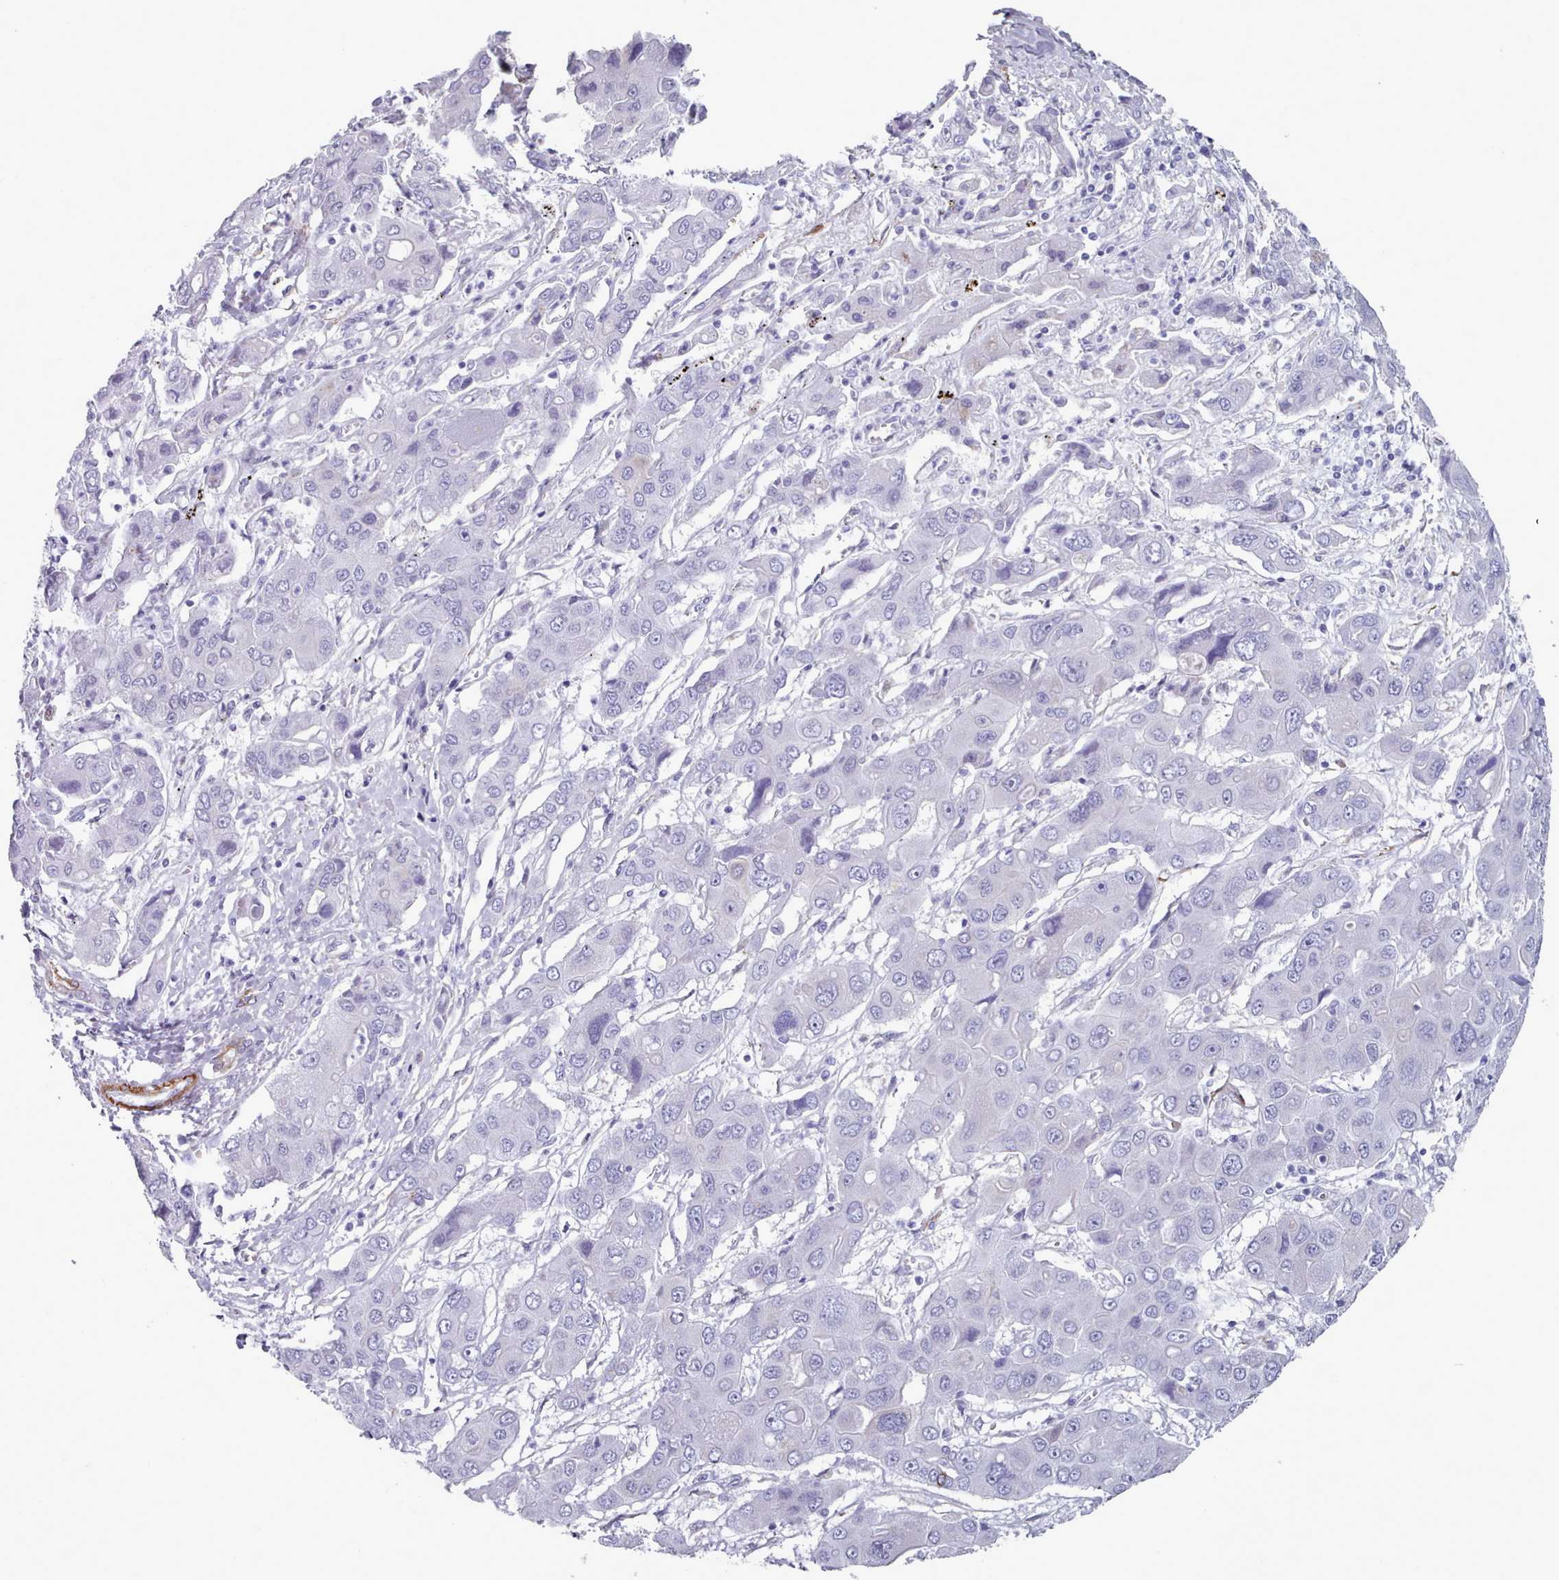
{"staining": {"intensity": "negative", "quantity": "none", "location": "none"}, "tissue": "liver cancer", "cell_type": "Tumor cells", "image_type": "cancer", "snomed": [{"axis": "morphology", "description": "Cholangiocarcinoma"}, {"axis": "topography", "description": "Liver"}], "caption": "Liver cancer (cholangiocarcinoma) was stained to show a protein in brown. There is no significant staining in tumor cells.", "gene": "FPGS", "patient": {"sex": "male", "age": 67}}